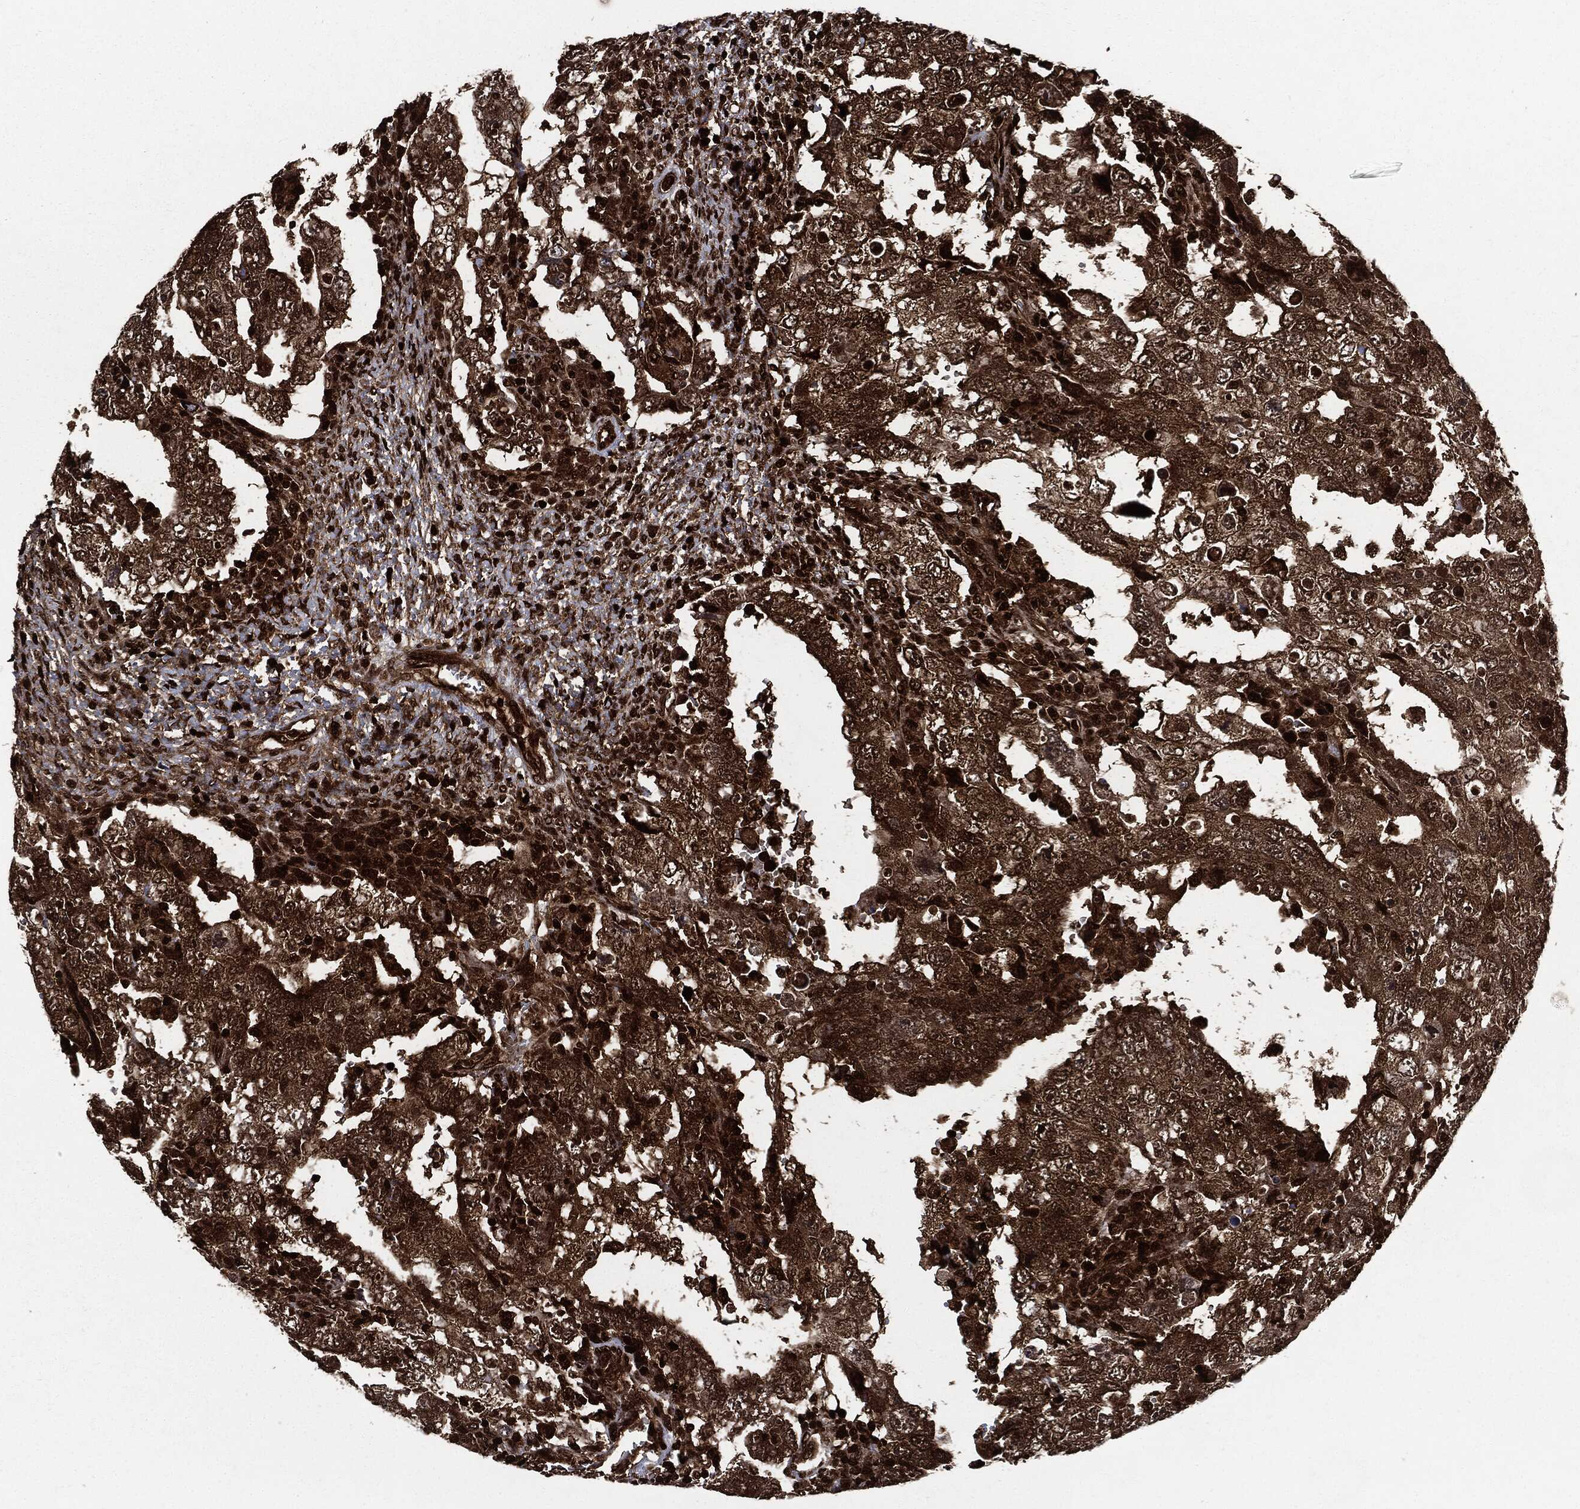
{"staining": {"intensity": "moderate", "quantity": ">75%", "location": "cytoplasmic/membranous"}, "tissue": "testis cancer", "cell_type": "Tumor cells", "image_type": "cancer", "snomed": [{"axis": "morphology", "description": "Carcinoma, Embryonal, NOS"}, {"axis": "topography", "description": "Testis"}], "caption": "IHC staining of embryonal carcinoma (testis), which displays medium levels of moderate cytoplasmic/membranous expression in about >75% of tumor cells indicating moderate cytoplasmic/membranous protein expression. The staining was performed using DAB (brown) for protein detection and nuclei were counterstained in hematoxylin (blue).", "gene": "YWHAB", "patient": {"sex": "male", "age": 26}}